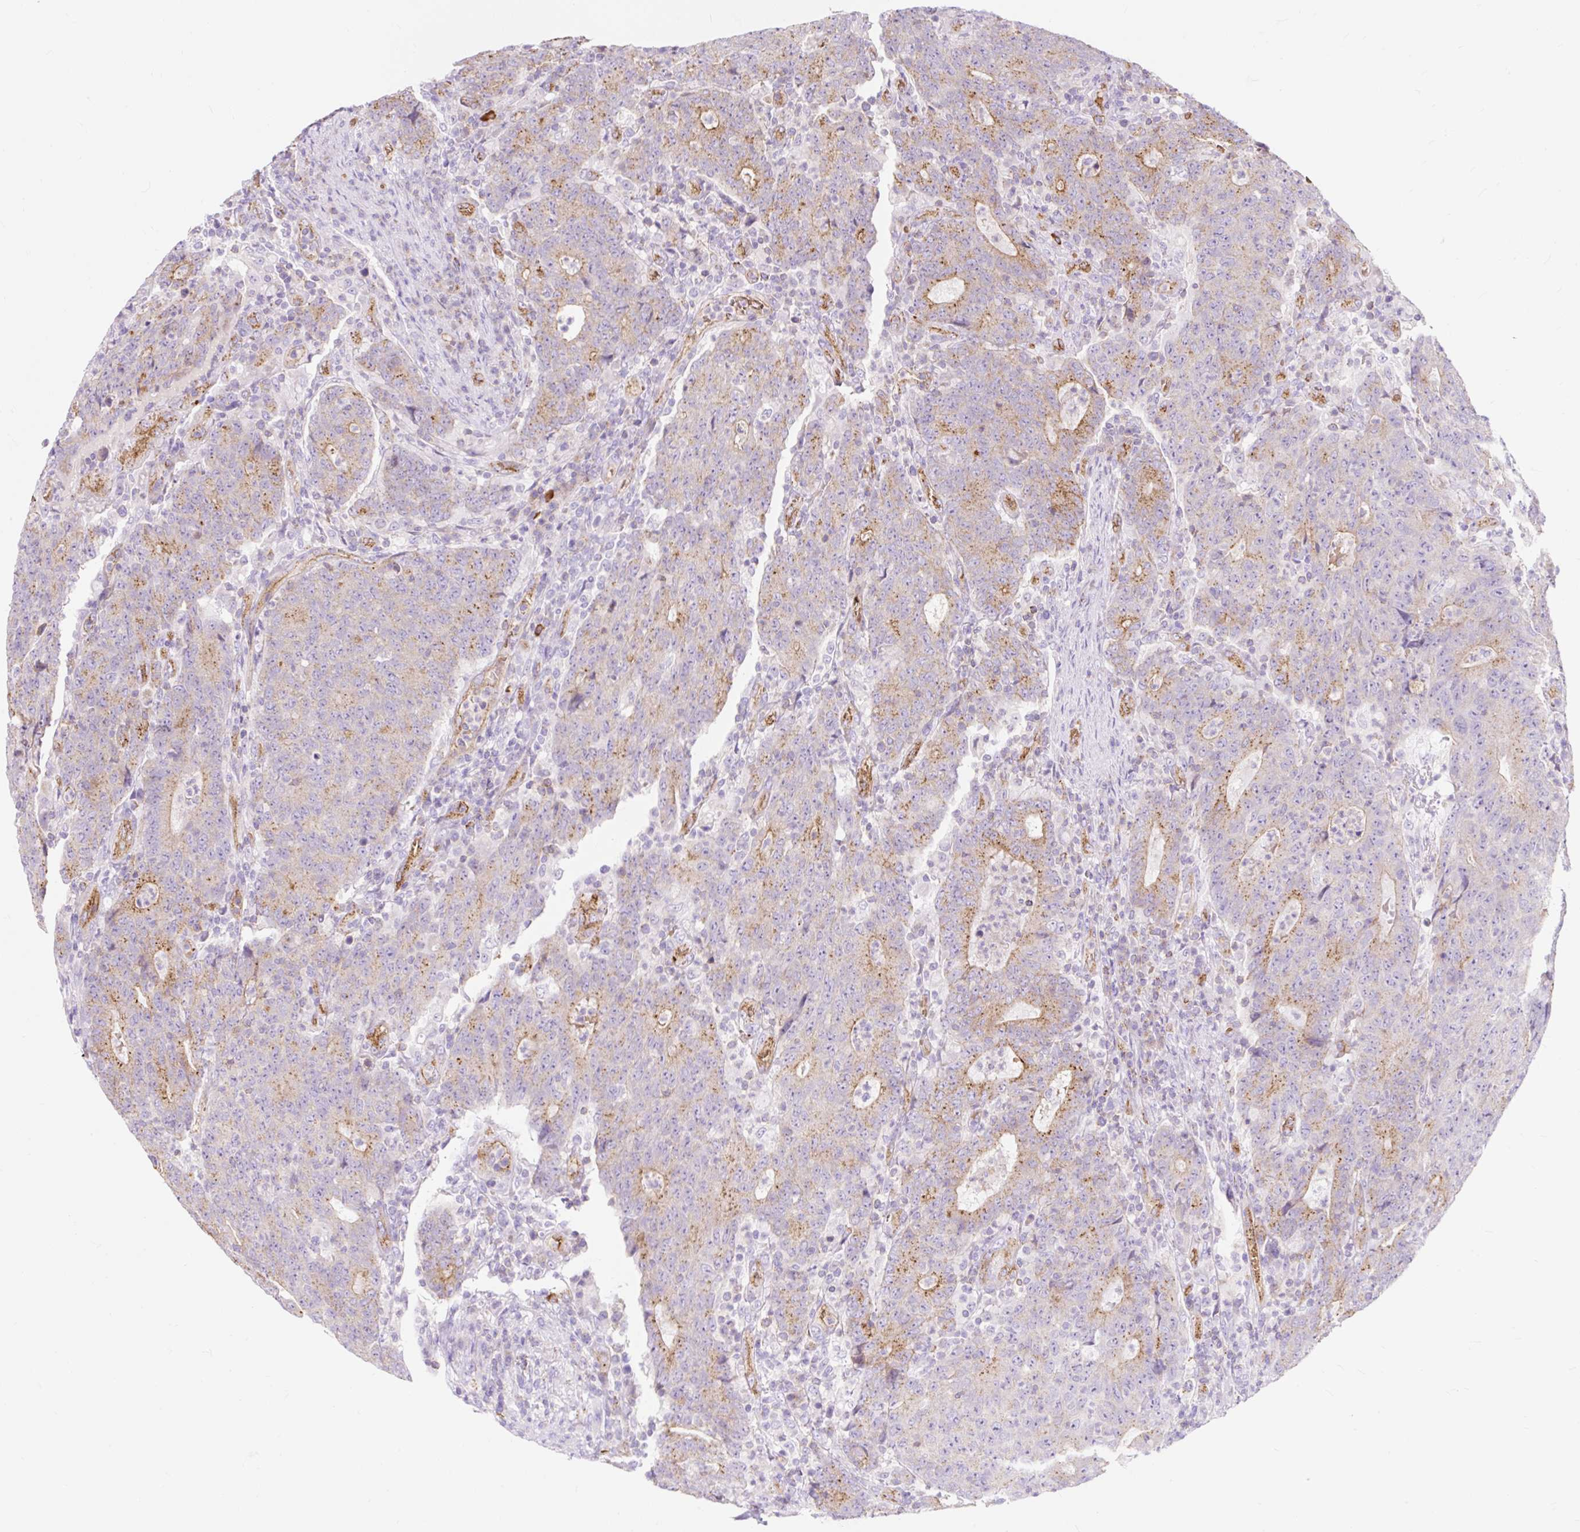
{"staining": {"intensity": "moderate", "quantity": "<25%", "location": "cytoplasmic/membranous"}, "tissue": "colorectal cancer", "cell_type": "Tumor cells", "image_type": "cancer", "snomed": [{"axis": "morphology", "description": "Adenocarcinoma, NOS"}, {"axis": "topography", "description": "Colon"}], "caption": "Human colorectal adenocarcinoma stained with a brown dye exhibits moderate cytoplasmic/membranous positive expression in approximately <25% of tumor cells.", "gene": "HIP1R", "patient": {"sex": "female", "age": 75}}